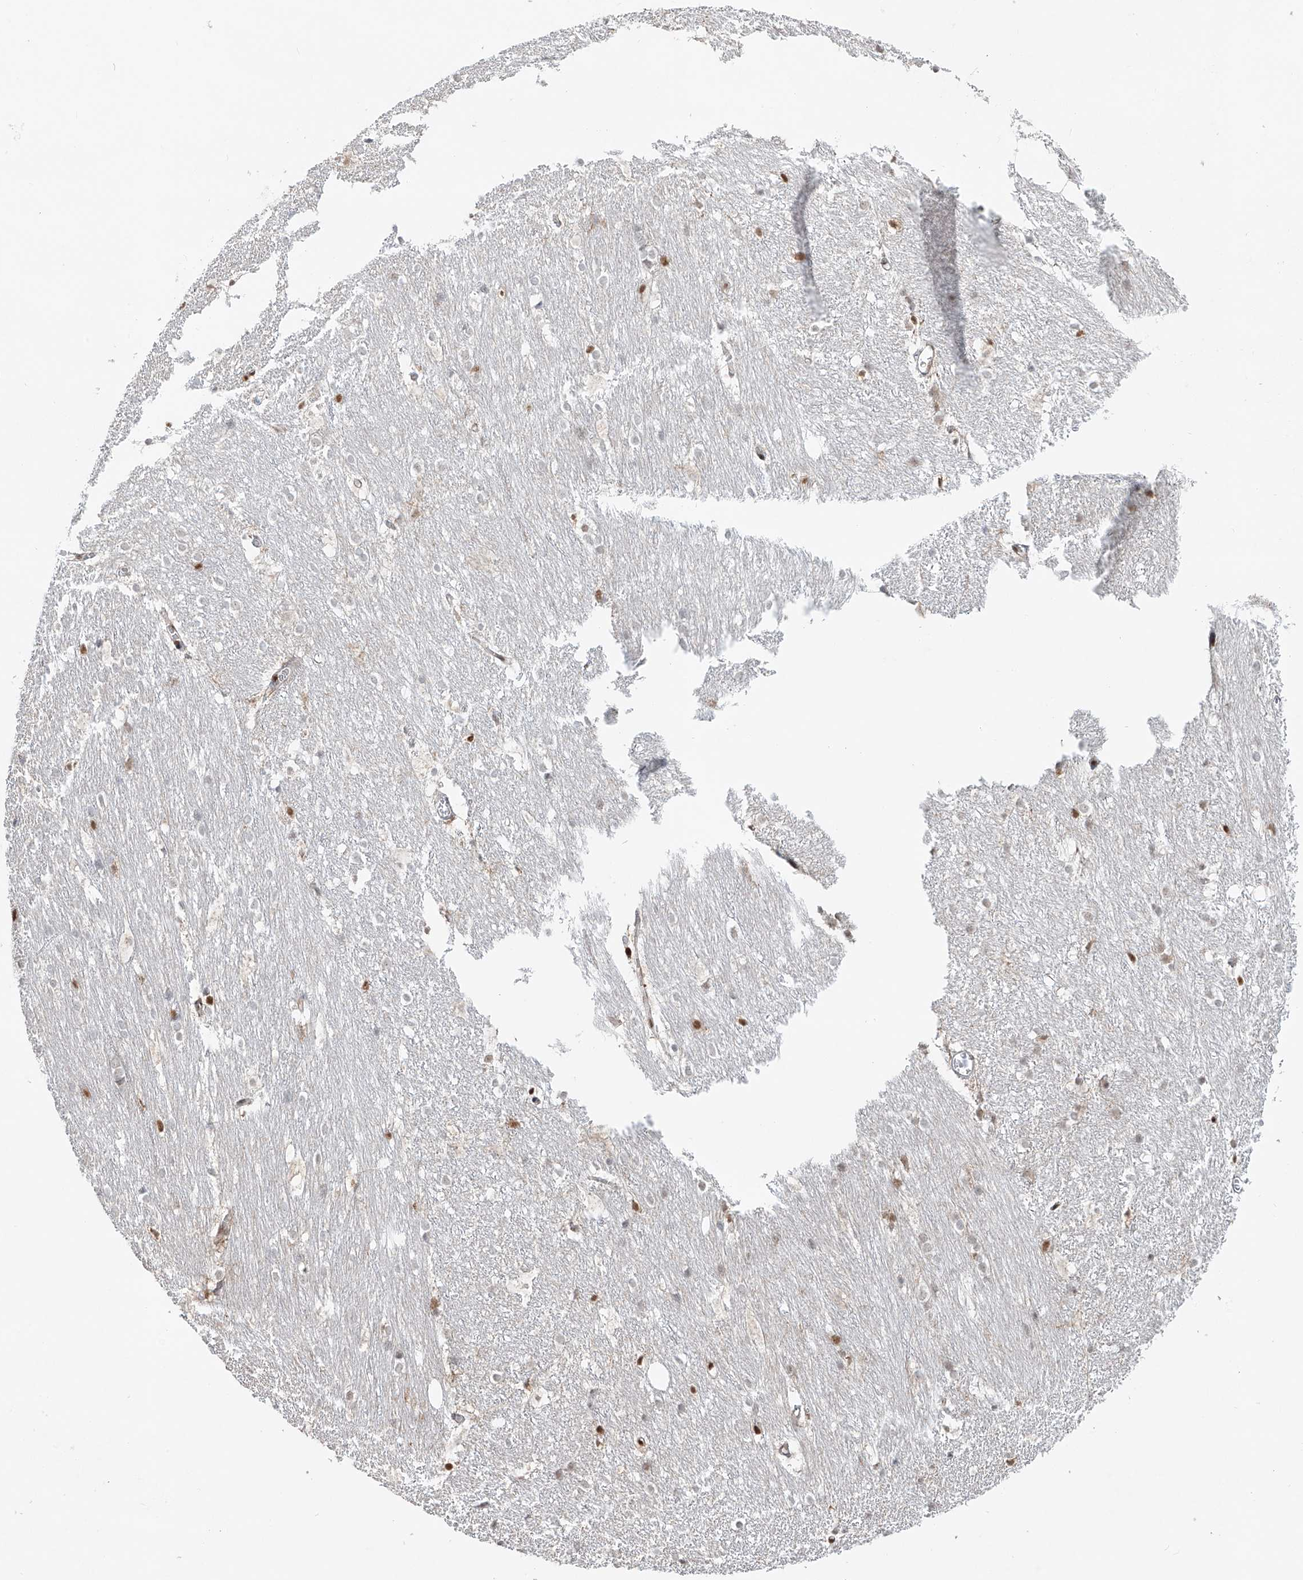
{"staining": {"intensity": "weak", "quantity": "<25%", "location": "nuclear"}, "tissue": "caudate", "cell_type": "Glial cells", "image_type": "normal", "snomed": [{"axis": "morphology", "description": "Normal tissue, NOS"}, {"axis": "topography", "description": "Lateral ventricle wall"}], "caption": "Glial cells are negative for protein expression in benign human caudate. (DAB (3,3'-diaminobenzidine) IHC with hematoxylin counter stain).", "gene": "DZIP1L", "patient": {"sex": "female", "age": 19}}